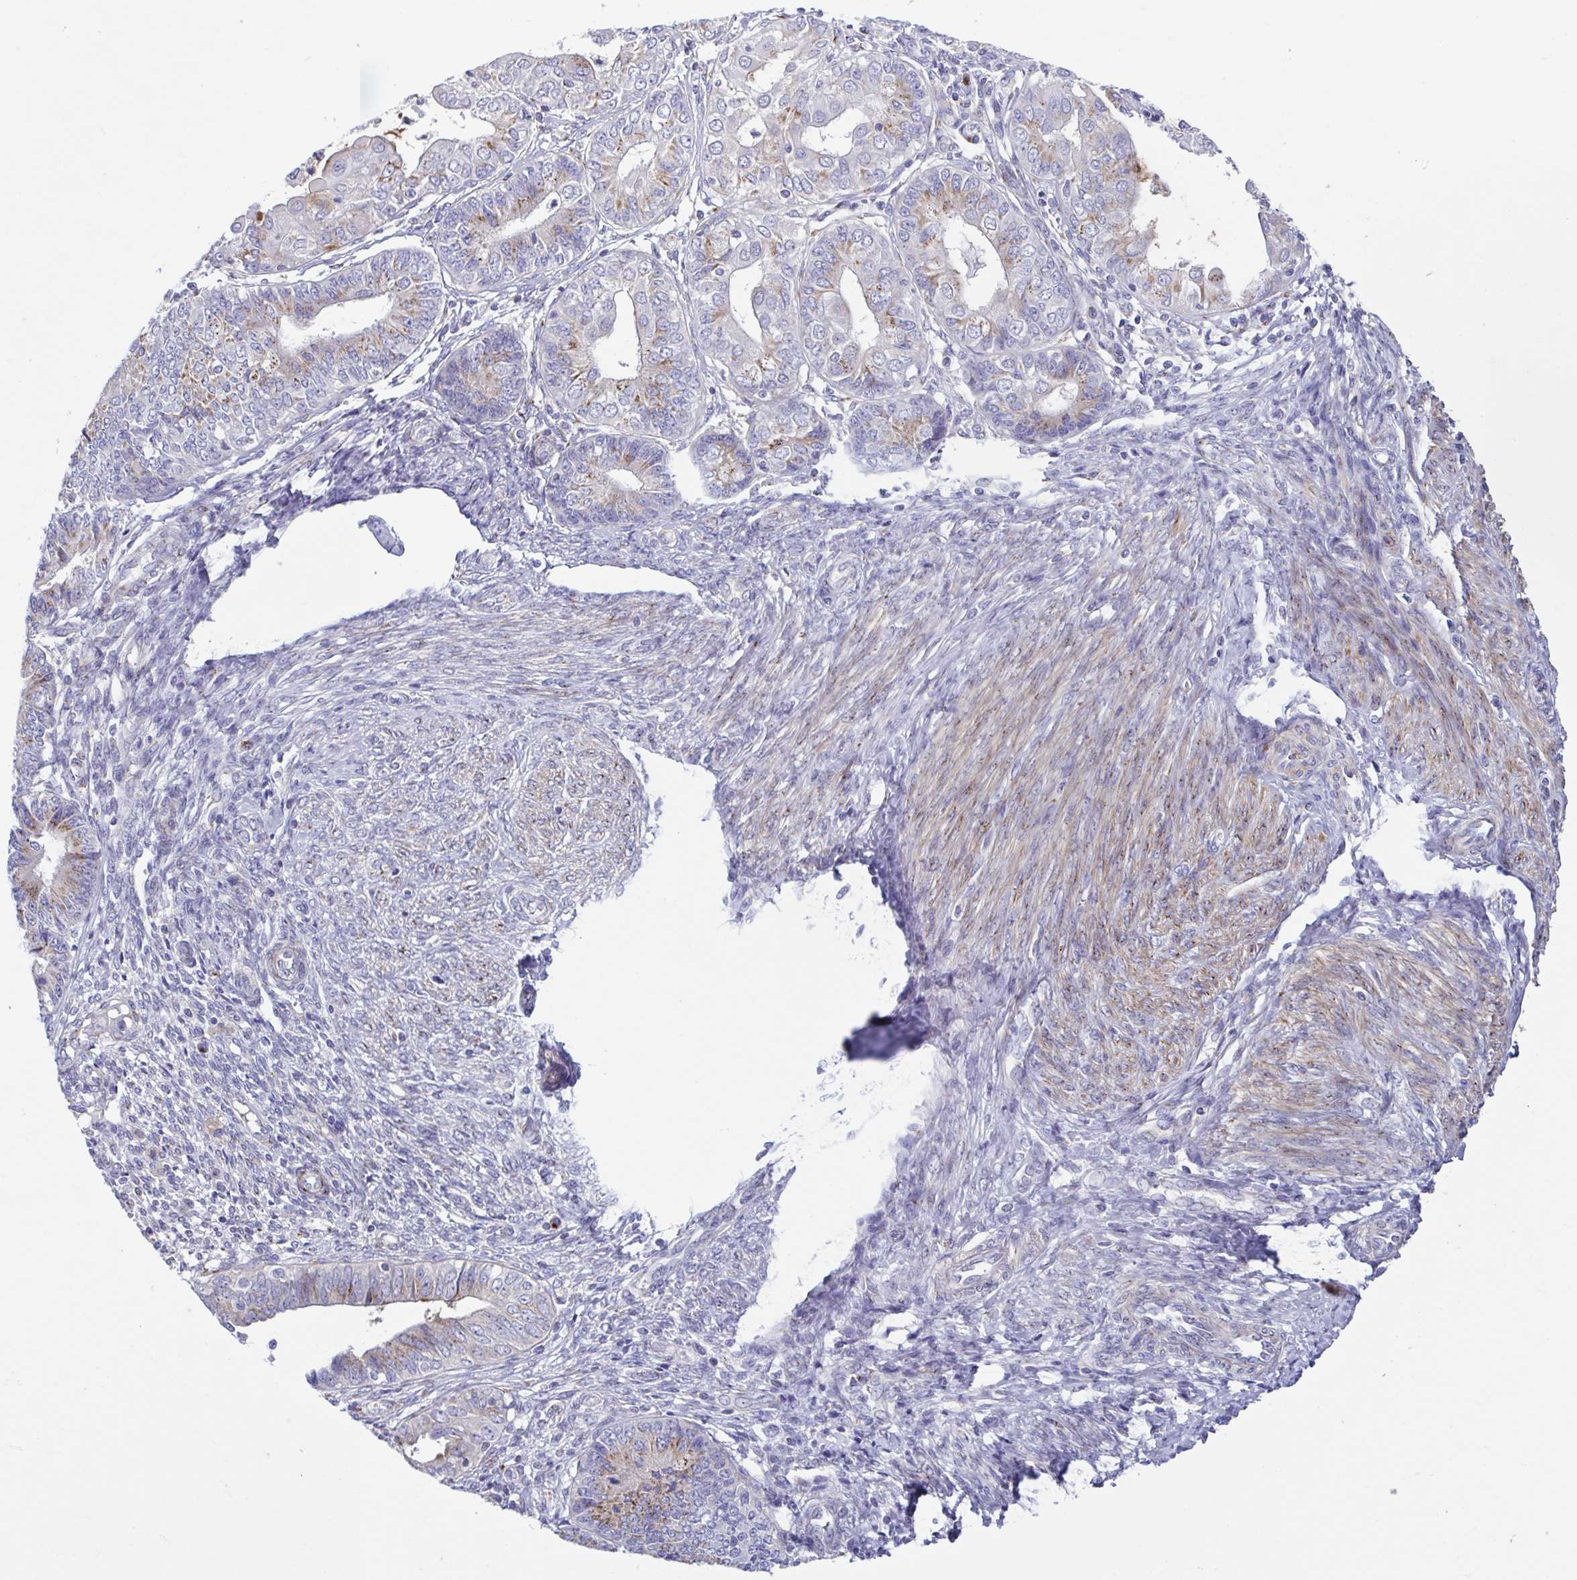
{"staining": {"intensity": "weak", "quantity": "25%-75%", "location": "cytoplasmic/membranous"}, "tissue": "endometrial cancer", "cell_type": "Tumor cells", "image_type": "cancer", "snomed": [{"axis": "morphology", "description": "Adenocarcinoma, NOS"}, {"axis": "topography", "description": "Endometrium"}], "caption": "Immunohistochemical staining of human endometrial adenocarcinoma reveals low levels of weak cytoplasmic/membranous expression in approximately 25%-75% of tumor cells.", "gene": "COL17A1", "patient": {"sex": "female", "age": 68}}